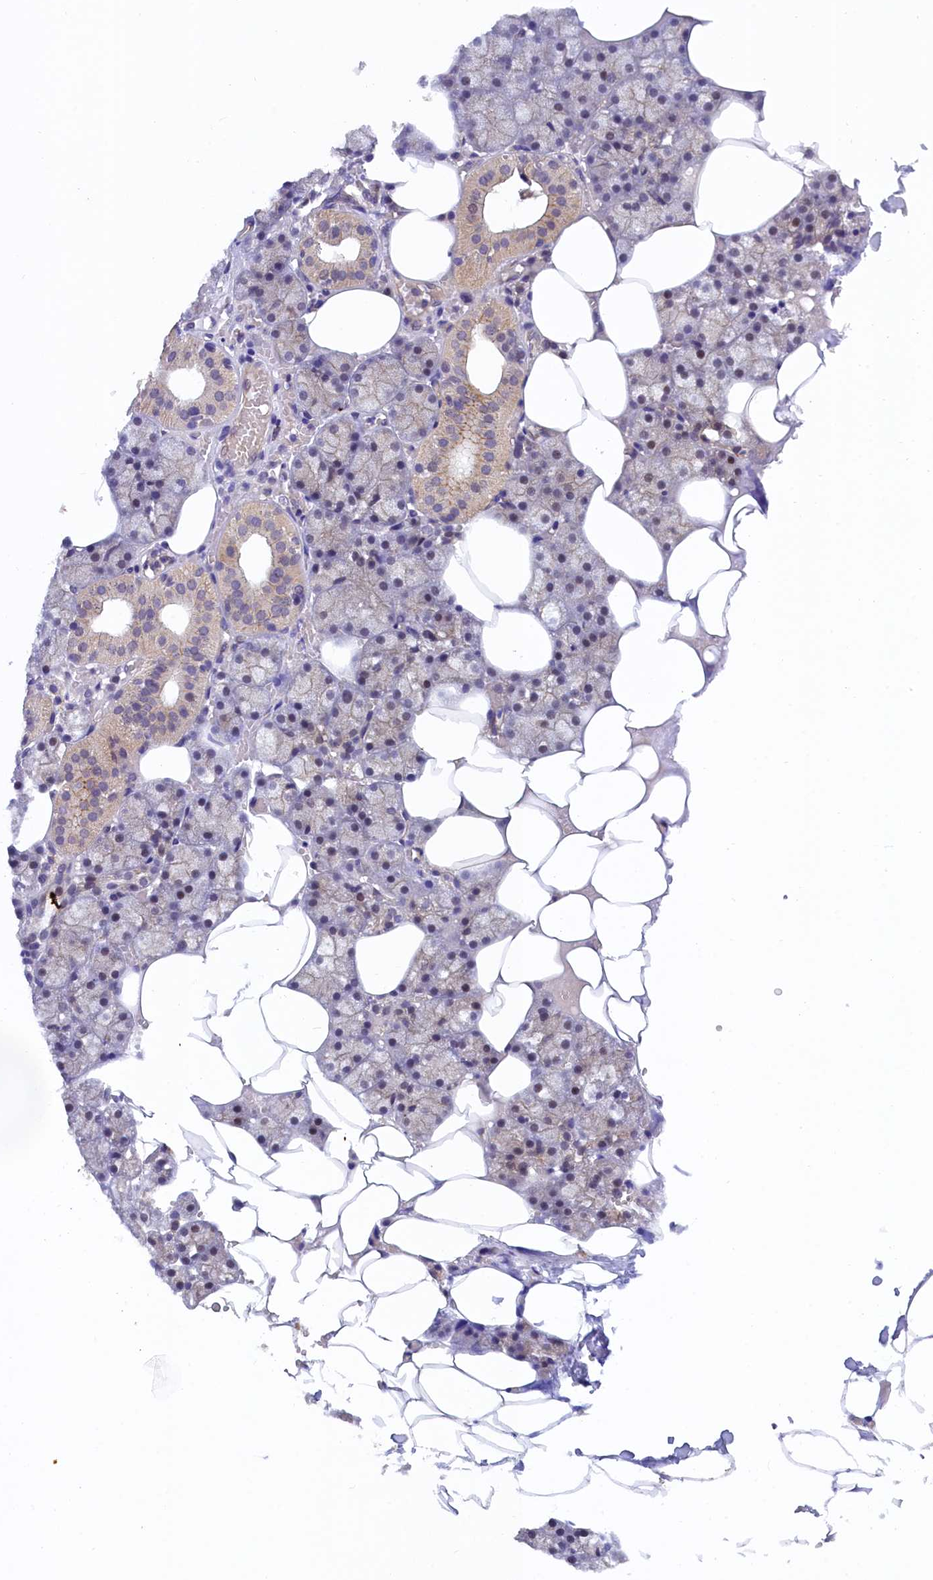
{"staining": {"intensity": "moderate", "quantity": "25%-75%", "location": "cytoplasmic/membranous,nuclear"}, "tissue": "salivary gland", "cell_type": "Glandular cells", "image_type": "normal", "snomed": [{"axis": "morphology", "description": "Normal tissue, NOS"}, {"axis": "topography", "description": "Salivary gland"}], "caption": "The micrograph demonstrates a brown stain indicating the presence of a protein in the cytoplasmic/membranous,nuclear of glandular cells in salivary gland. Using DAB (brown) and hematoxylin (blue) stains, captured at high magnification using brightfield microscopy.", "gene": "ARL14EP", "patient": {"sex": "male", "age": 62}}